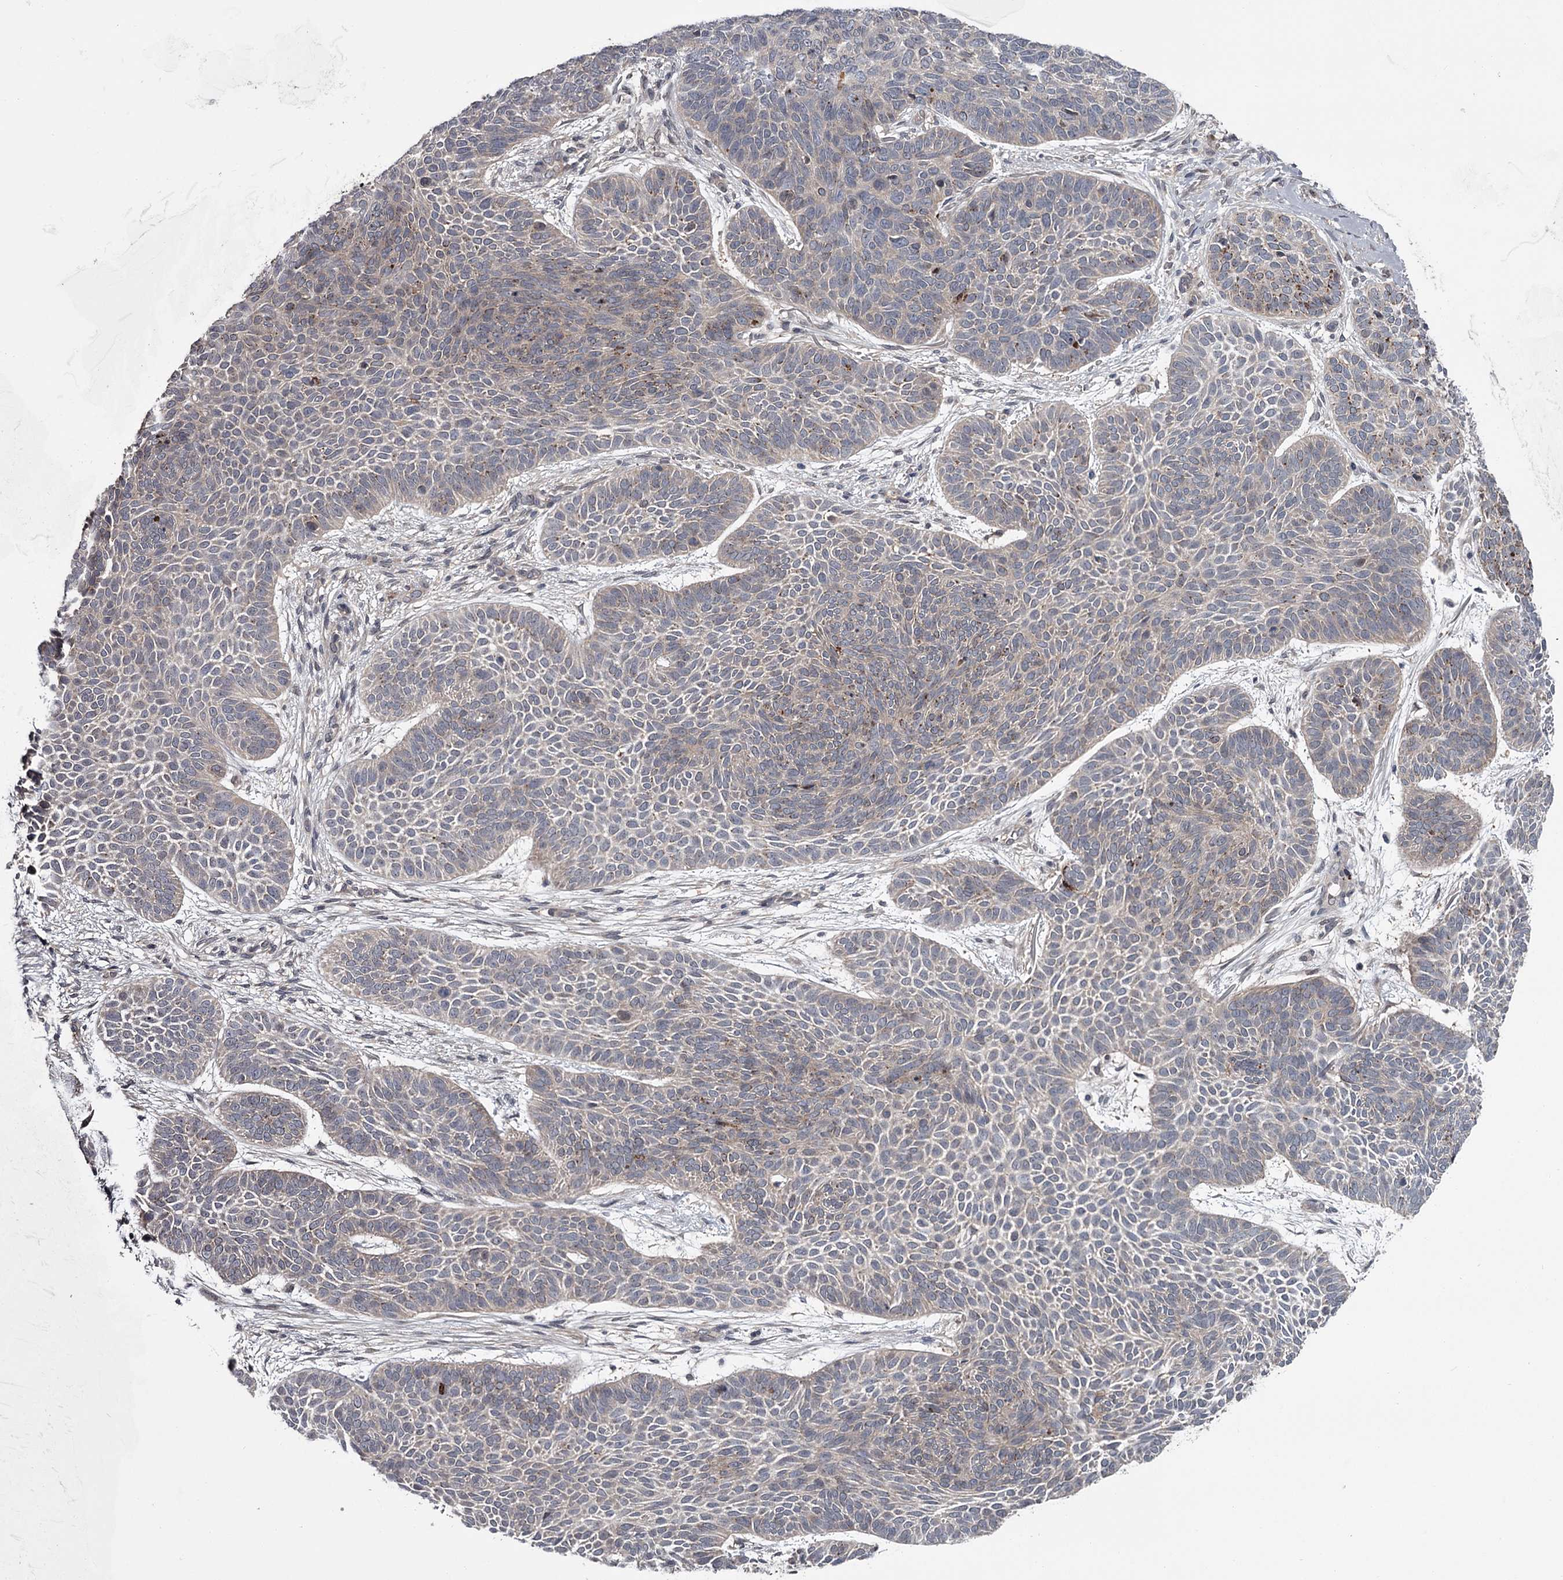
{"staining": {"intensity": "weak", "quantity": "<25%", "location": "cytoplasmic/membranous"}, "tissue": "skin cancer", "cell_type": "Tumor cells", "image_type": "cancer", "snomed": [{"axis": "morphology", "description": "Basal cell carcinoma"}, {"axis": "topography", "description": "Skin"}], "caption": "Immunohistochemical staining of human skin basal cell carcinoma displays no significant expression in tumor cells.", "gene": "DAO", "patient": {"sex": "male", "age": 85}}